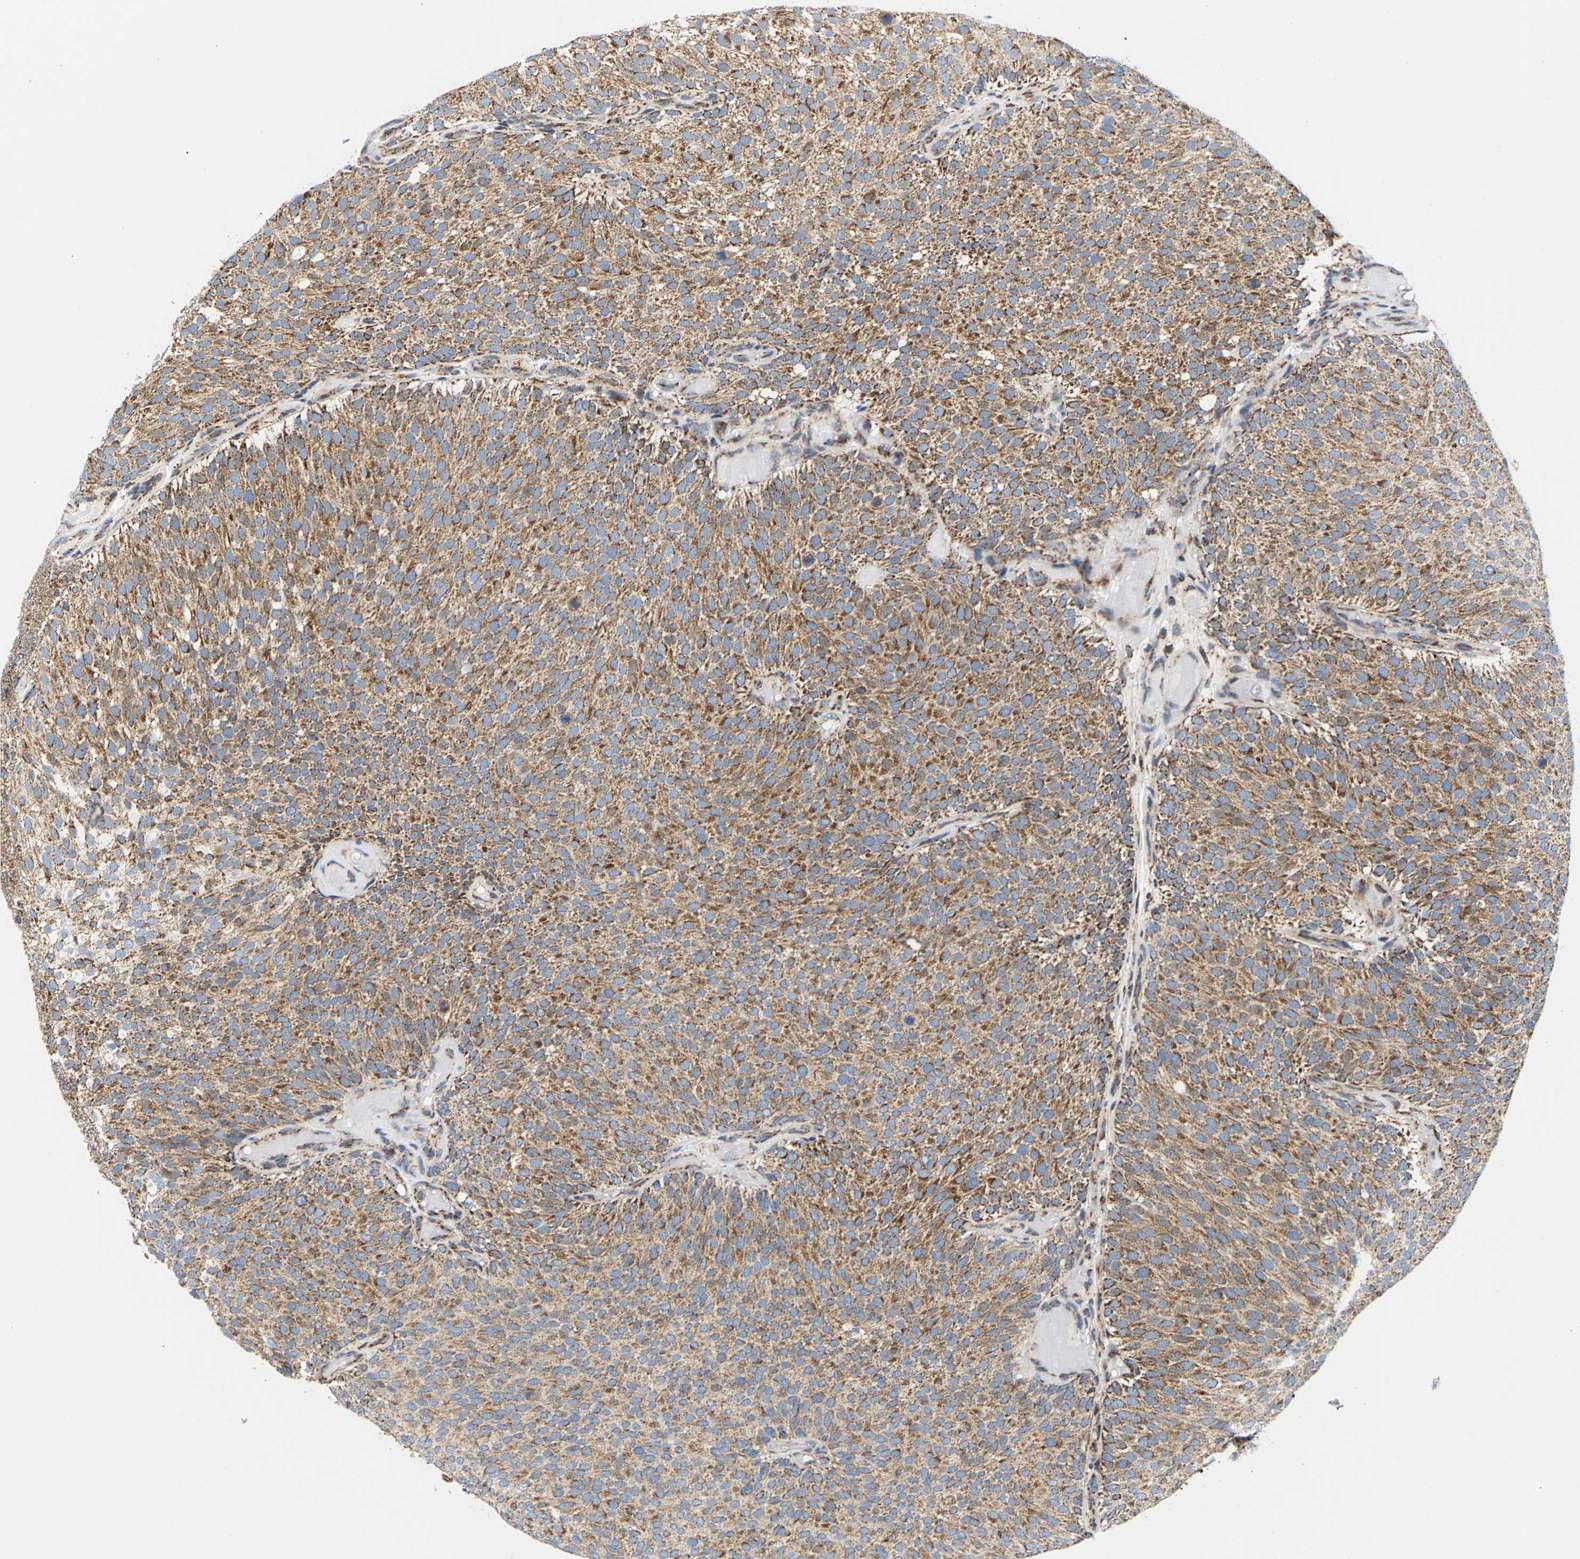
{"staining": {"intensity": "moderate", "quantity": ">75%", "location": "cytoplasmic/membranous"}, "tissue": "urothelial cancer", "cell_type": "Tumor cells", "image_type": "cancer", "snomed": [{"axis": "morphology", "description": "Urothelial carcinoma, Low grade"}, {"axis": "topography", "description": "Urinary bladder"}], "caption": "Urothelial cancer tissue reveals moderate cytoplasmic/membranous staining in about >75% of tumor cells, visualized by immunohistochemistry. (Brightfield microscopy of DAB IHC at high magnification).", "gene": "PDE1A", "patient": {"sex": "male", "age": 78}}